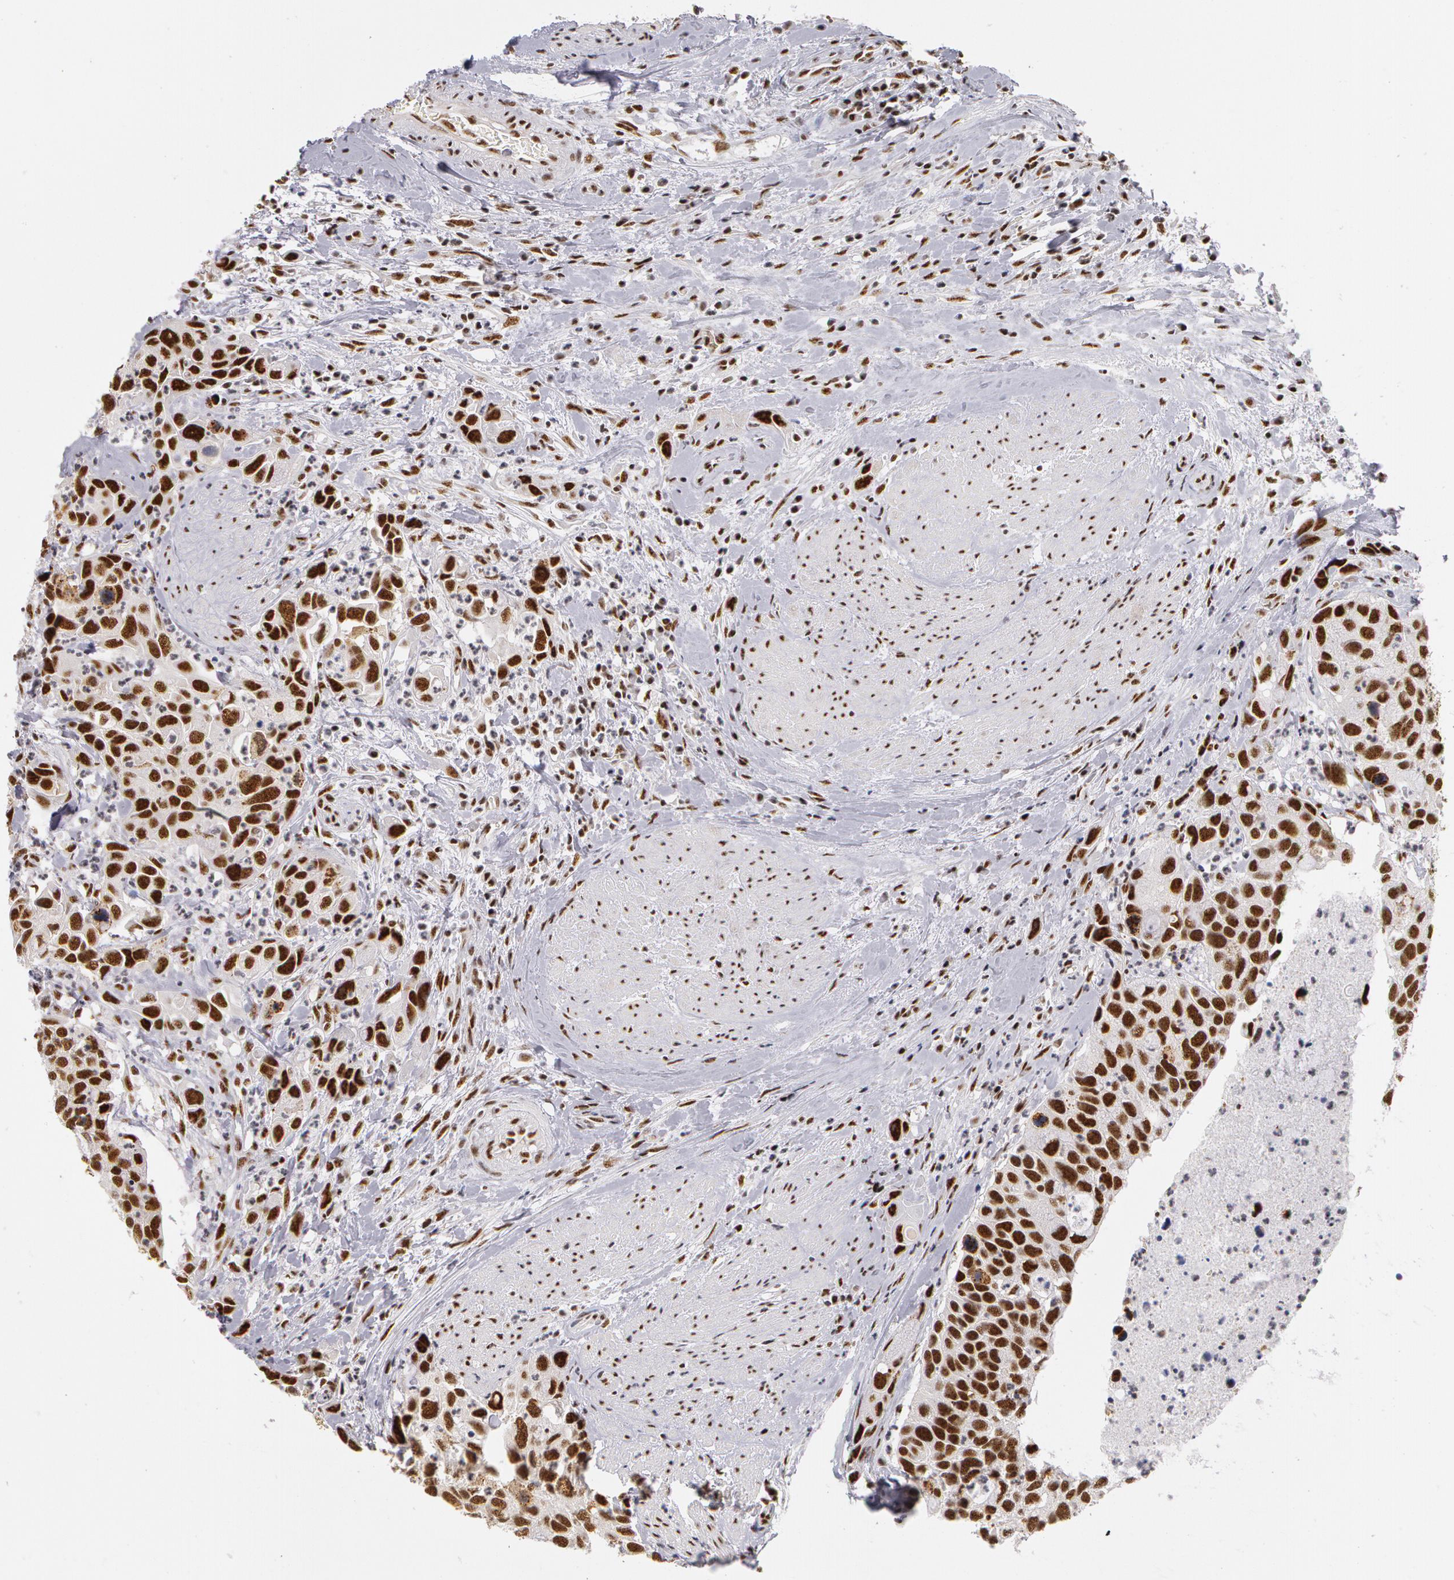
{"staining": {"intensity": "strong", "quantity": ">75%", "location": "nuclear"}, "tissue": "urothelial cancer", "cell_type": "Tumor cells", "image_type": "cancer", "snomed": [{"axis": "morphology", "description": "Urothelial carcinoma, High grade"}, {"axis": "topography", "description": "Urinary bladder"}], "caption": "This micrograph shows urothelial cancer stained with IHC to label a protein in brown. The nuclear of tumor cells show strong positivity for the protein. Nuclei are counter-stained blue.", "gene": "PNN", "patient": {"sex": "male", "age": 66}}